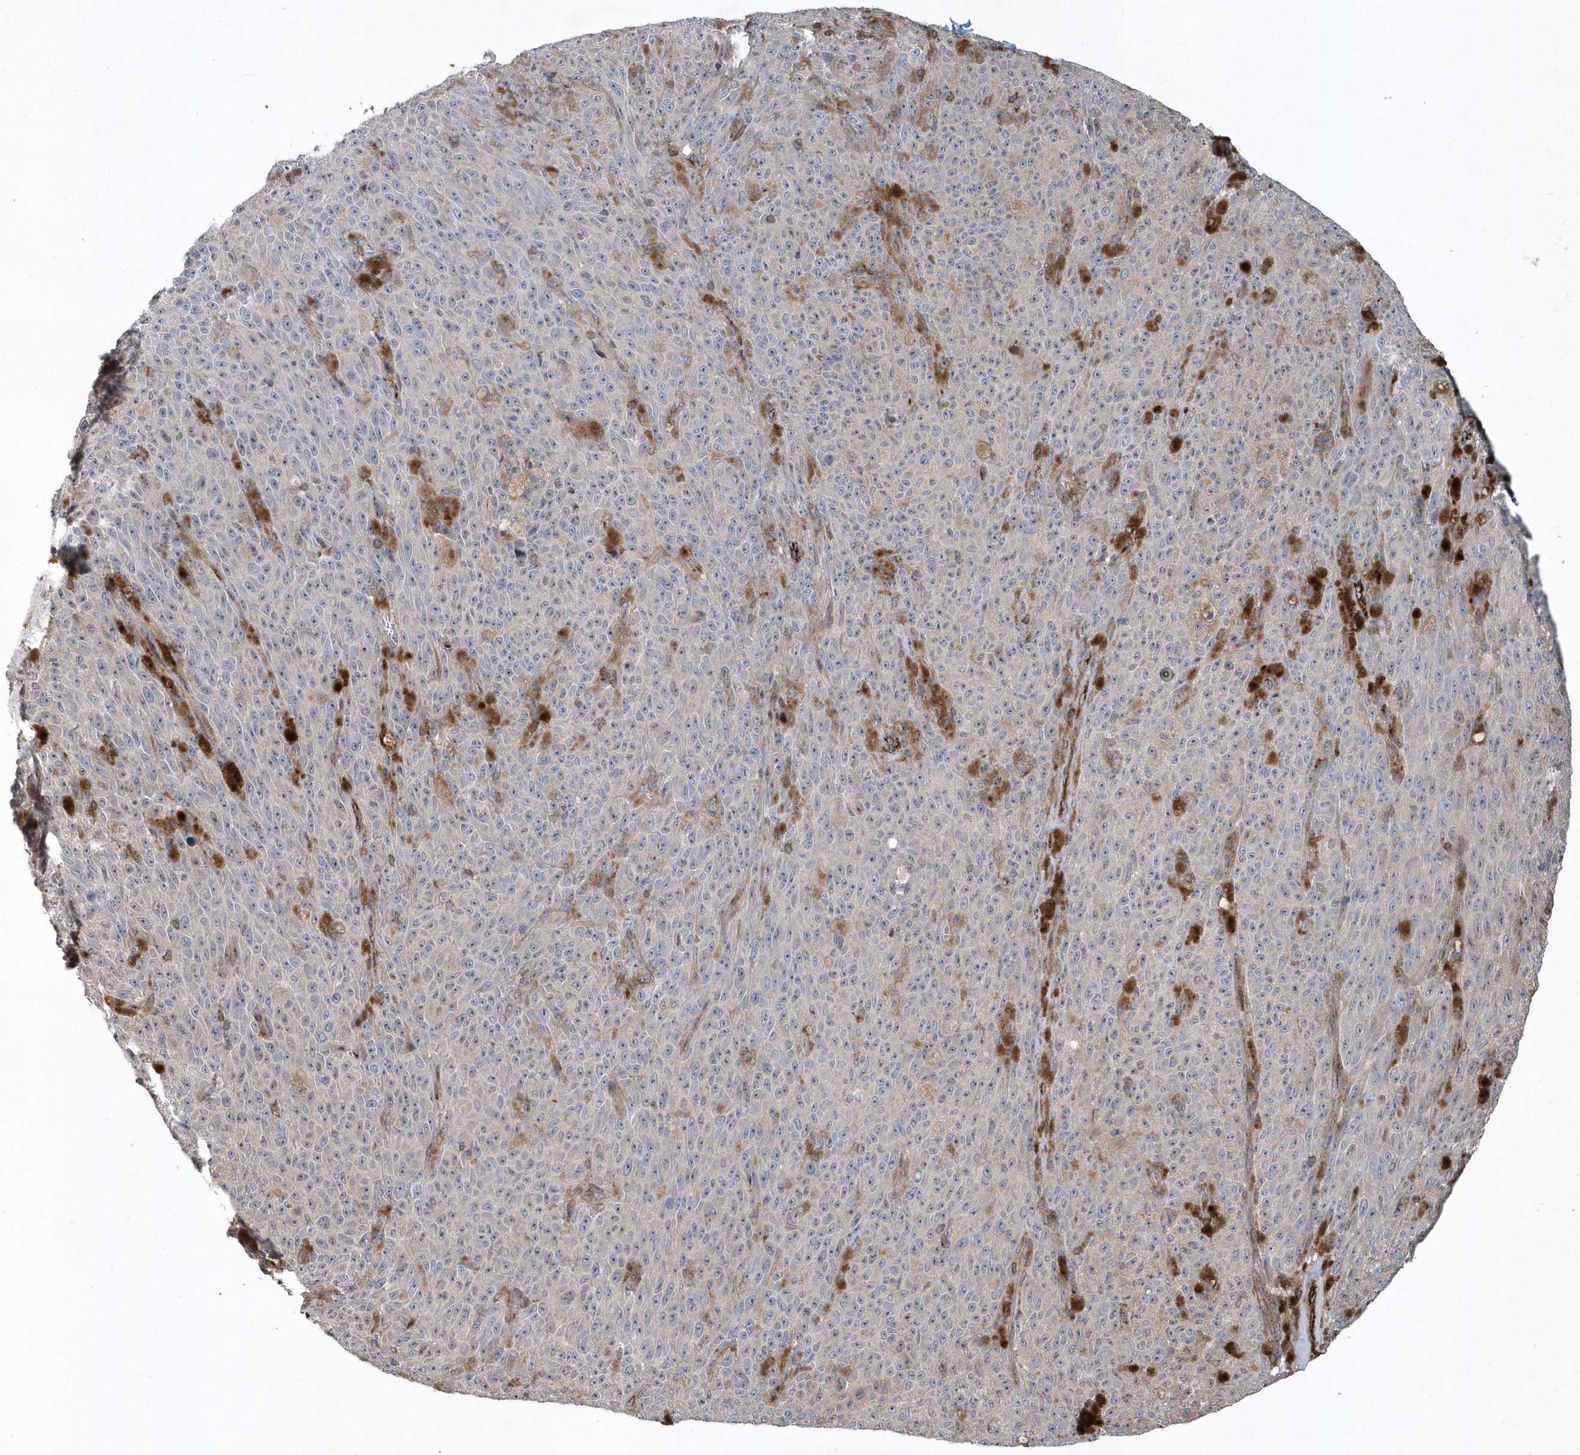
{"staining": {"intensity": "negative", "quantity": "none", "location": "none"}, "tissue": "melanoma", "cell_type": "Tumor cells", "image_type": "cancer", "snomed": [{"axis": "morphology", "description": "Malignant melanoma, NOS"}, {"axis": "topography", "description": "Skin"}], "caption": "This is an IHC micrograph of human melanoma. There is no positivity in tumor cells.", "gene": "N4BP2", "patient": {"sex": "female", "age": 82}}